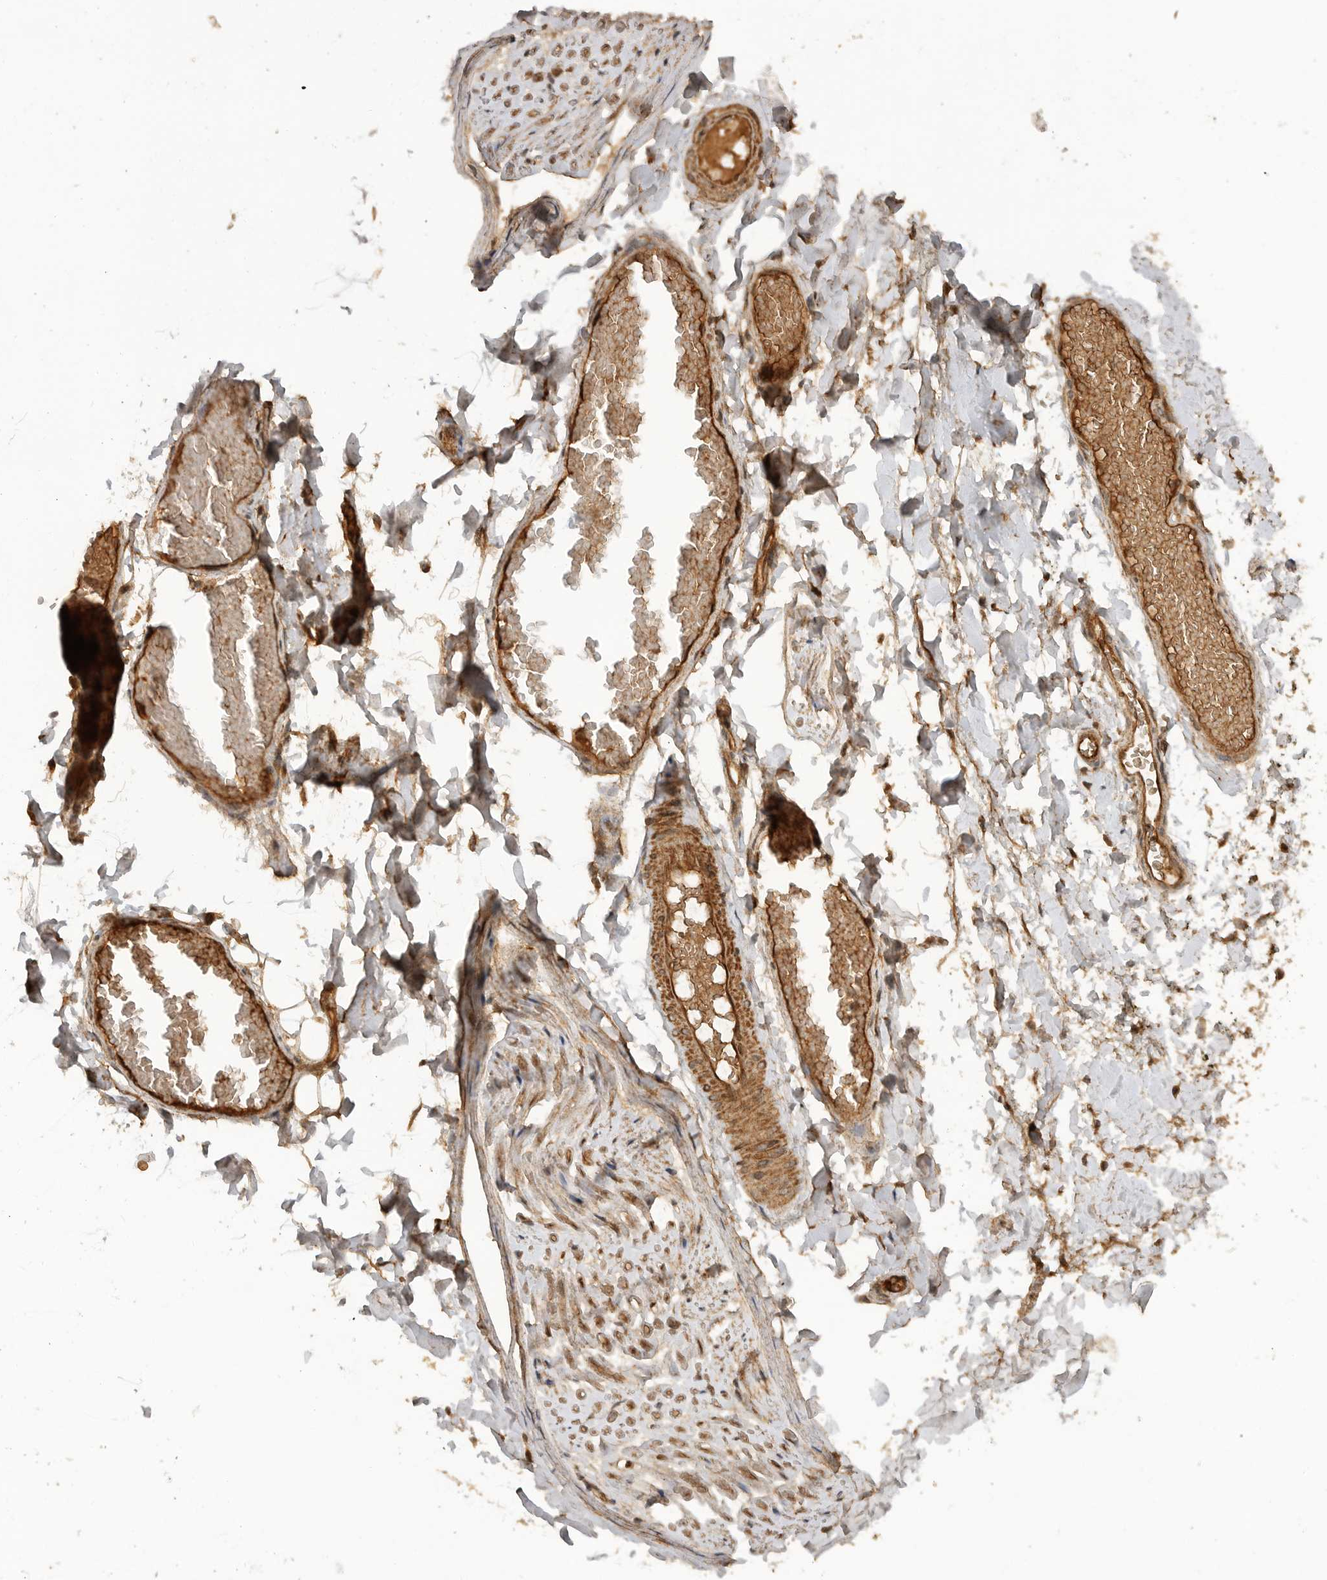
{"staining": {"intensity": "moderate", "quantity": ">75%", "location": "cytoplasmic/membranous"}, "tissue": "adipose tissue", "cell_type": "Adipocytes", "image_type": "normal", "snomed": [{"axis": "morphology", "description": "Normal tissue, NOS"}, {"axis": "topography", "description": "Adipose tissue"}, {"axis": "topography", "description": "Vascular tissue"}, {"axis": "topography", "description": "Peripheral nerve tissue"}], "caption": "Immunohistochemical staining of normal adipose tissue reveals medium levels of moderate cytoplasmic/membranous expression in about >75% of adipocytes.", "gene": "PRDX4", "patient": {"sex": "male", "age": 25}}